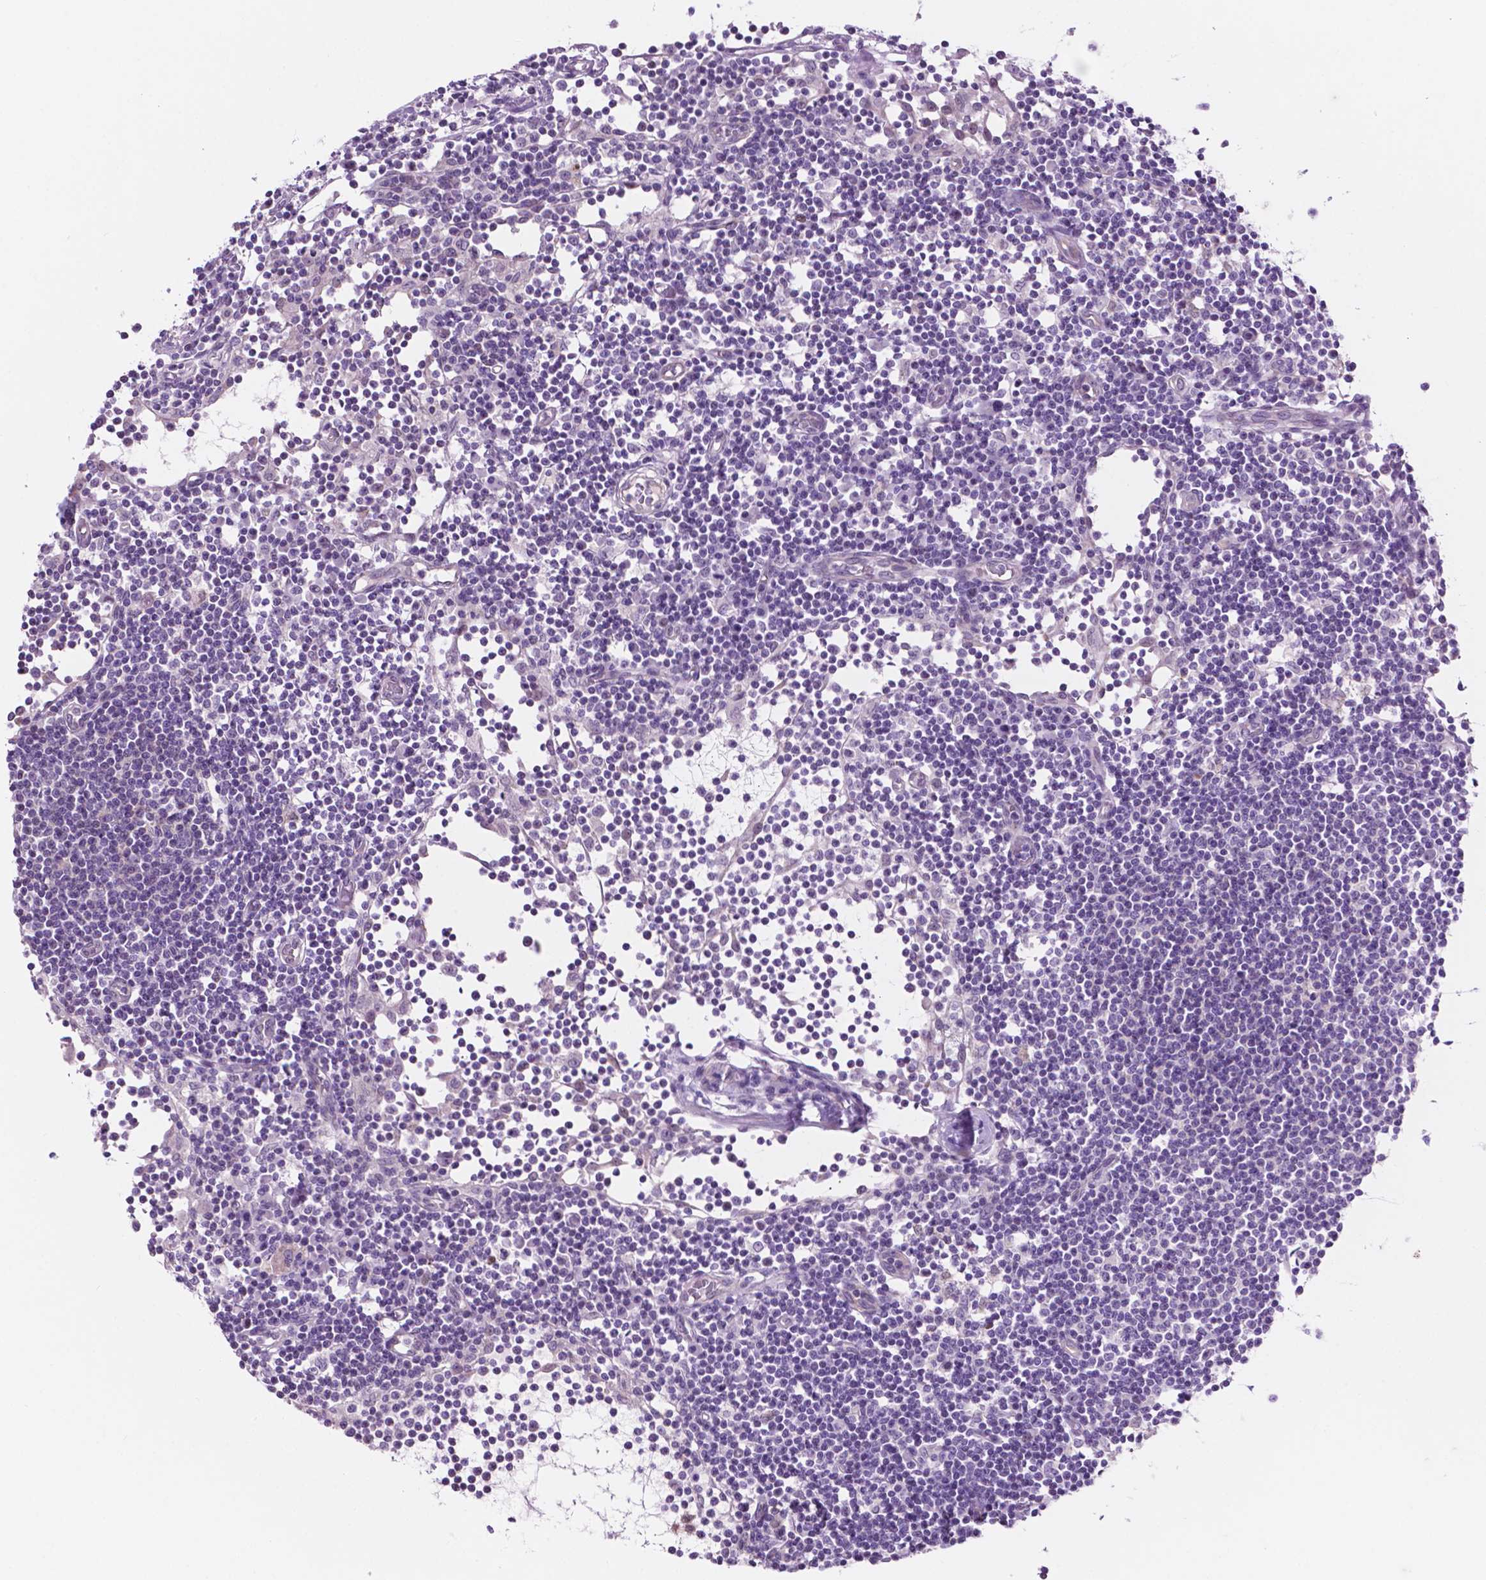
{"staining": {"intensity": "negative", "quantity": "none", "location": "none"}, "tissue": "lymph node", "cell_type": "Germinal center cells", "image_type": "normal", "snomed": [{"axis": "morphology", "description": "Normal tissue, NOS"}, {"axis": "topography", "description": "Lymph node"}], "caption": "Immunohistochemical staining of benign lymph node exhibits no significant staining in germinal center cells. (DAB (3,3'-diaminobenzidine) immunohistochemistry, high magnification).", "gene": "ACY3", "patient": {"sex": "female", "age": 72}}